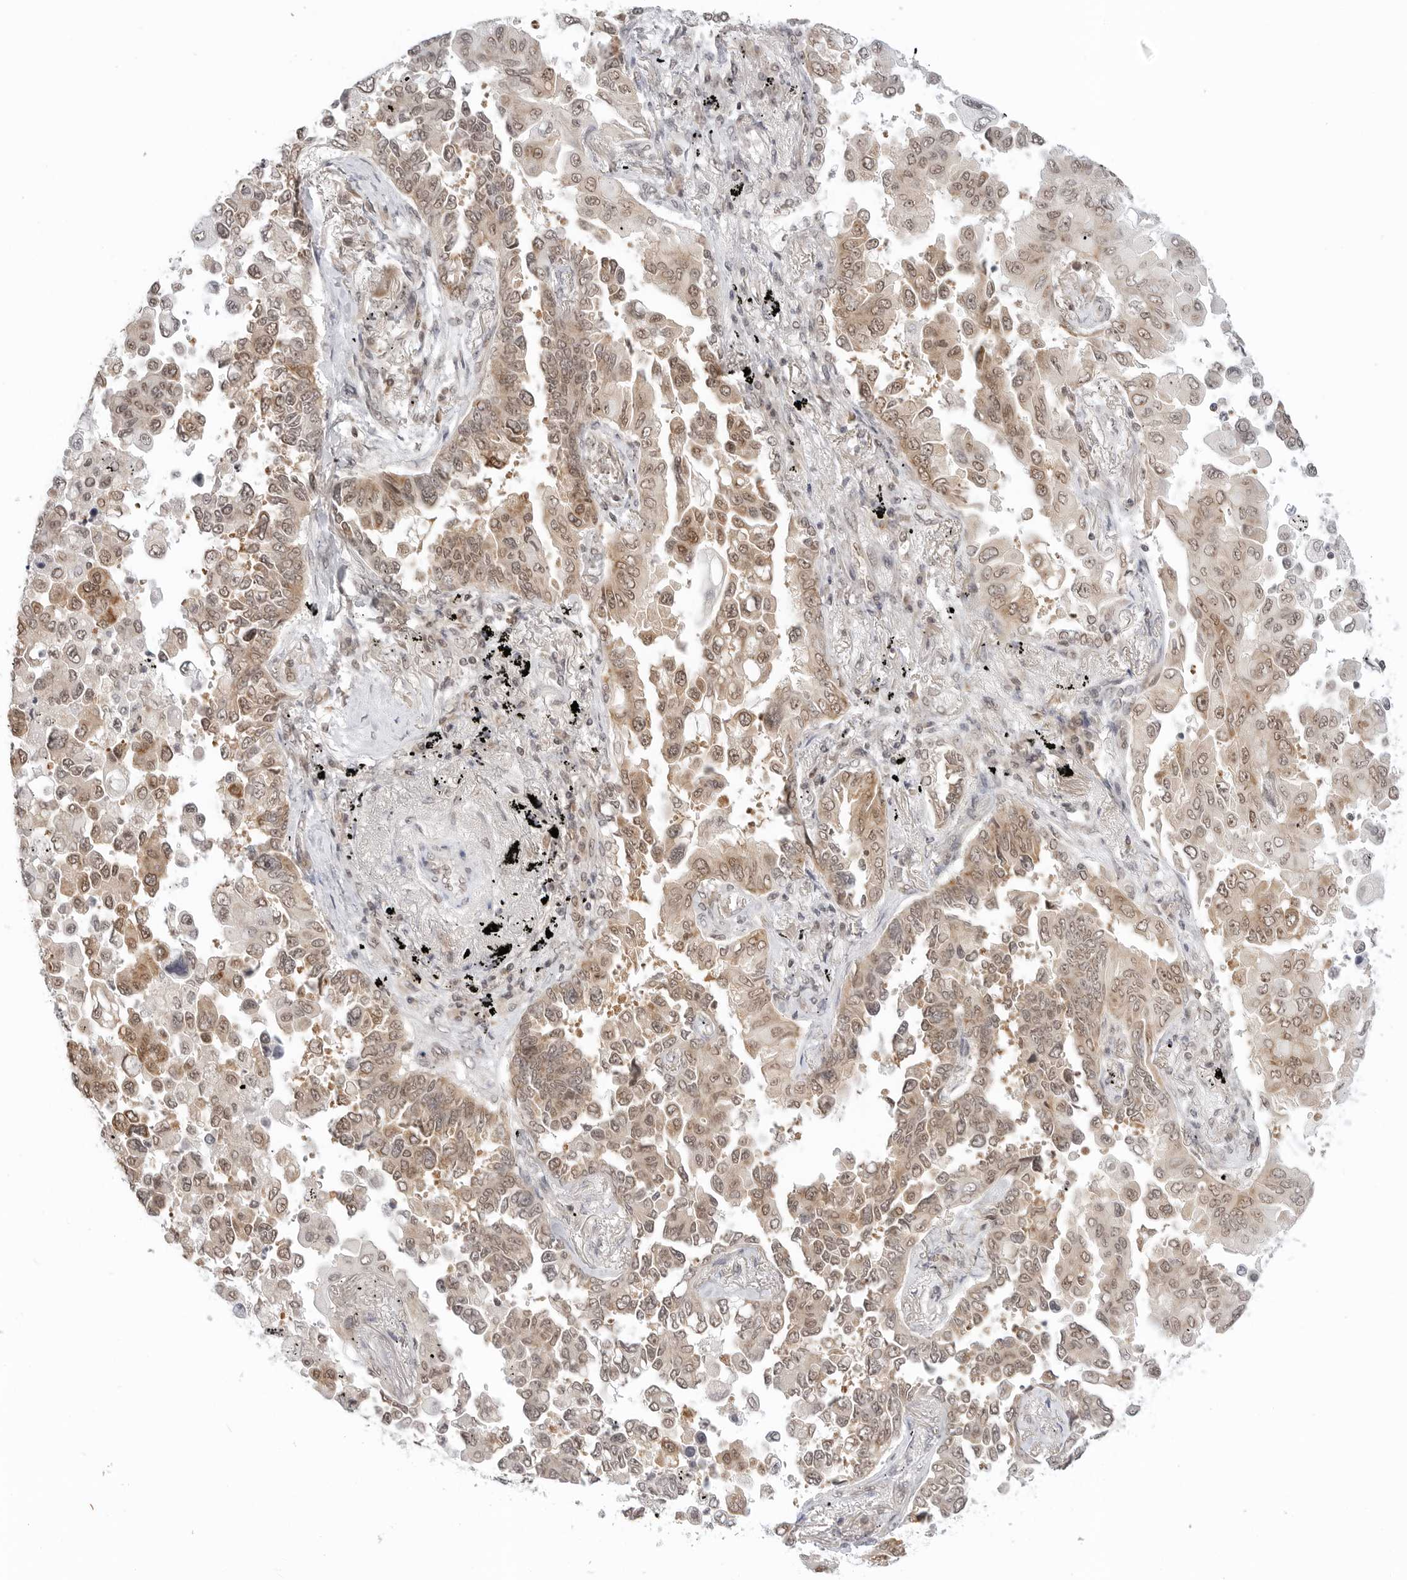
{"staining": {"intensity": "moderate", "quantity": ">75%", "location": "cytoplasmic/membranous,nuclear"}, "tissue": "lung cancer", "cell_type": "Tumor cells", "image_type": "cancer", "snomed": [{"axis": "morphology", "description": "Adenocarcinoma, NOS"}, {"axis": "topography", "description": "Lung"}], "caption": "Adenocarcinoma (lung) was stained to show a protein in brown. There is medium levels of moderate cytoplasmic/membranous and nuclear staining in approximately >75% of tumor cells. (DAB (3,3'-diaminobenzidine) IHC, brown staining for protein, blue staining for nuclei).", "gene": "METAP1", "patient": {"sex": "female", "age": 67}}